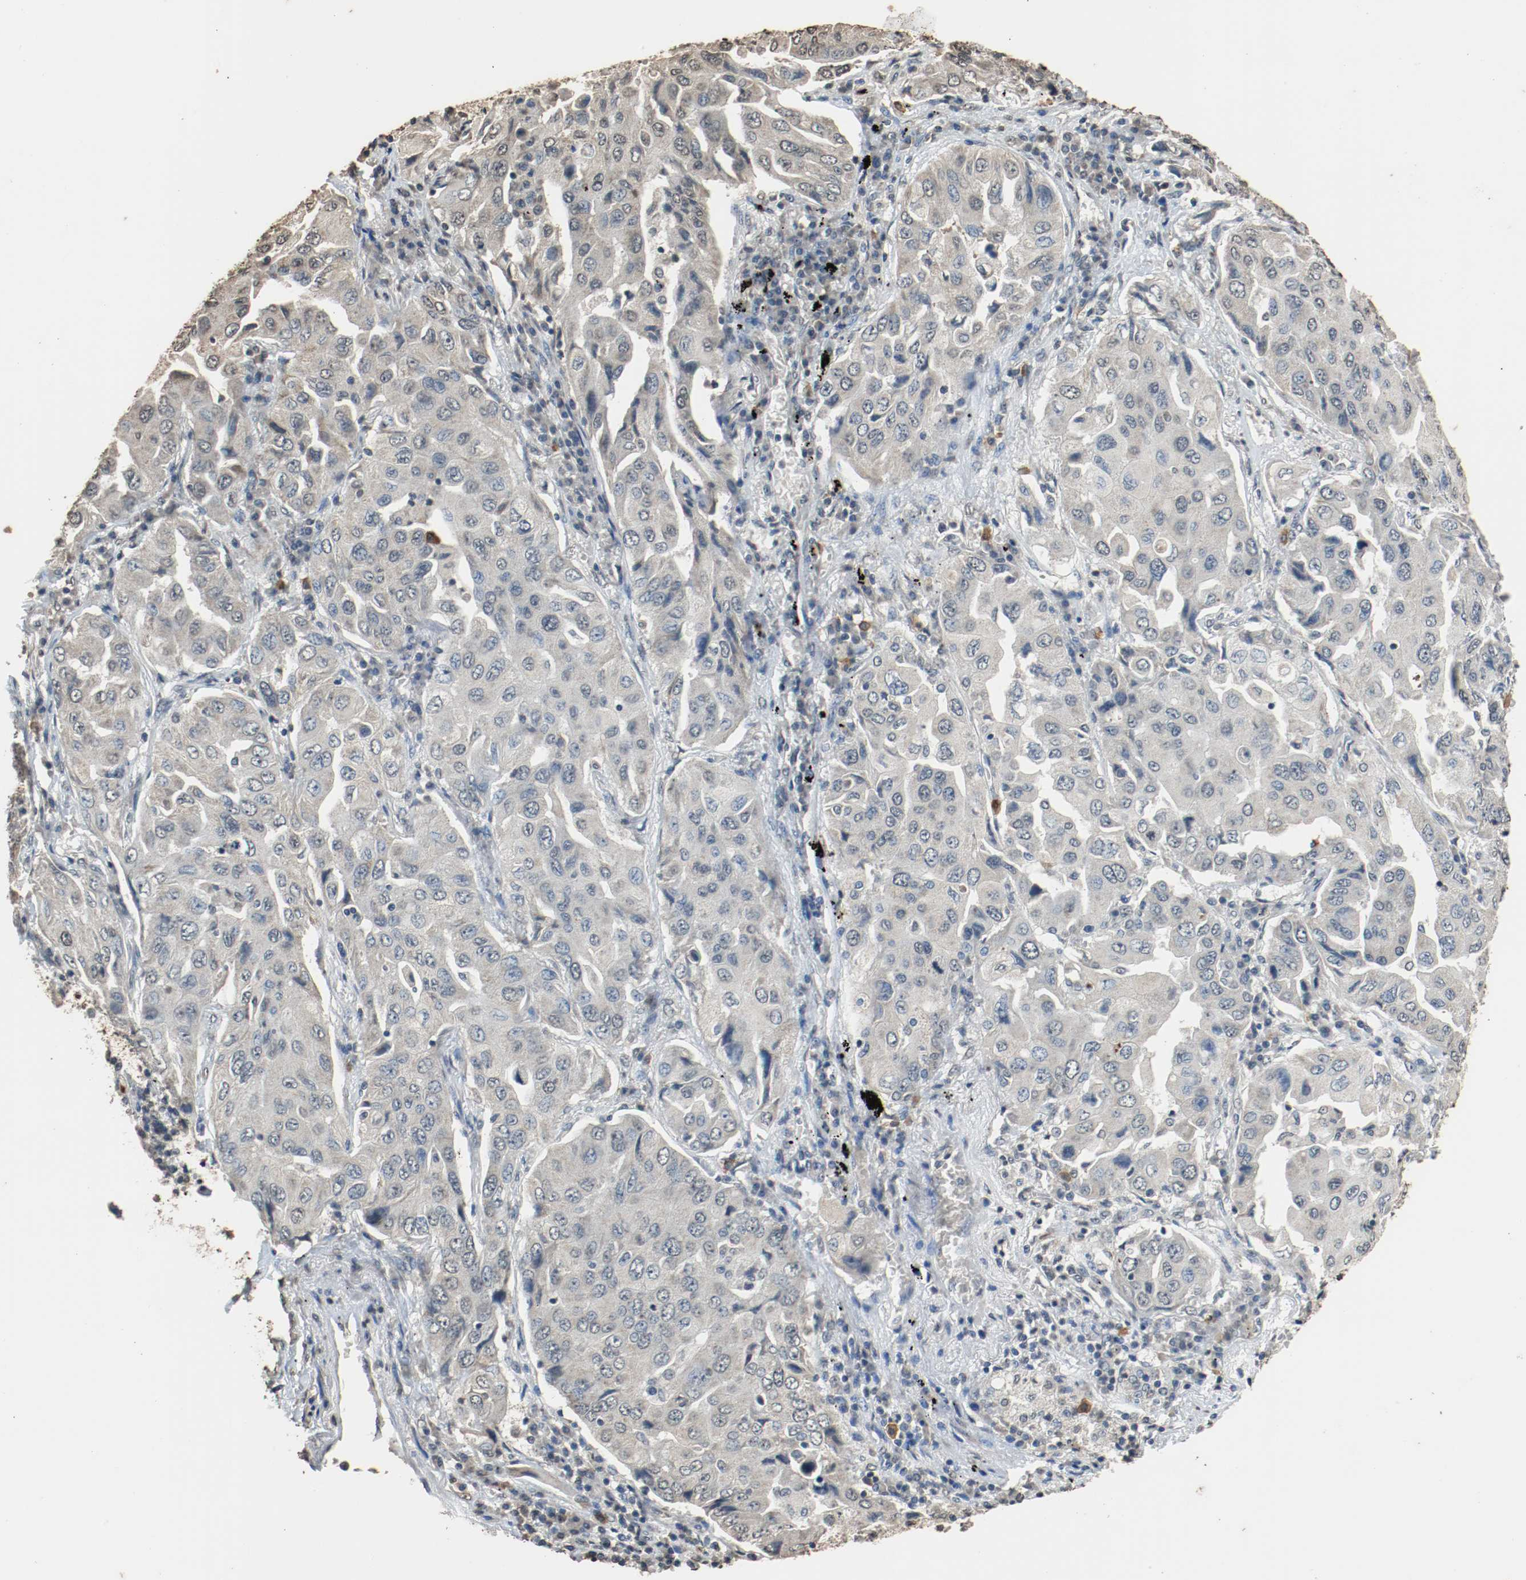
{"staining": {"intensity": "negative", "quantity": "none", "location": "none"}, "tissue": "lung cancer", "cell_type": "Tumor cells", "image_type": "cancer", "snomed": [{"axis": "morphology", "description": "Adenocarcinoma, NOS"}, {"axis": "topography", "description": "Lung"}], "caption": "A histopathology image of adenocarcinoma (lung) stained for a protein displays no brown staining in tumor cells. Nuclei are stained in blue.", "gene": "RTN4", "patient": {"sex": "female", "age": 65}}